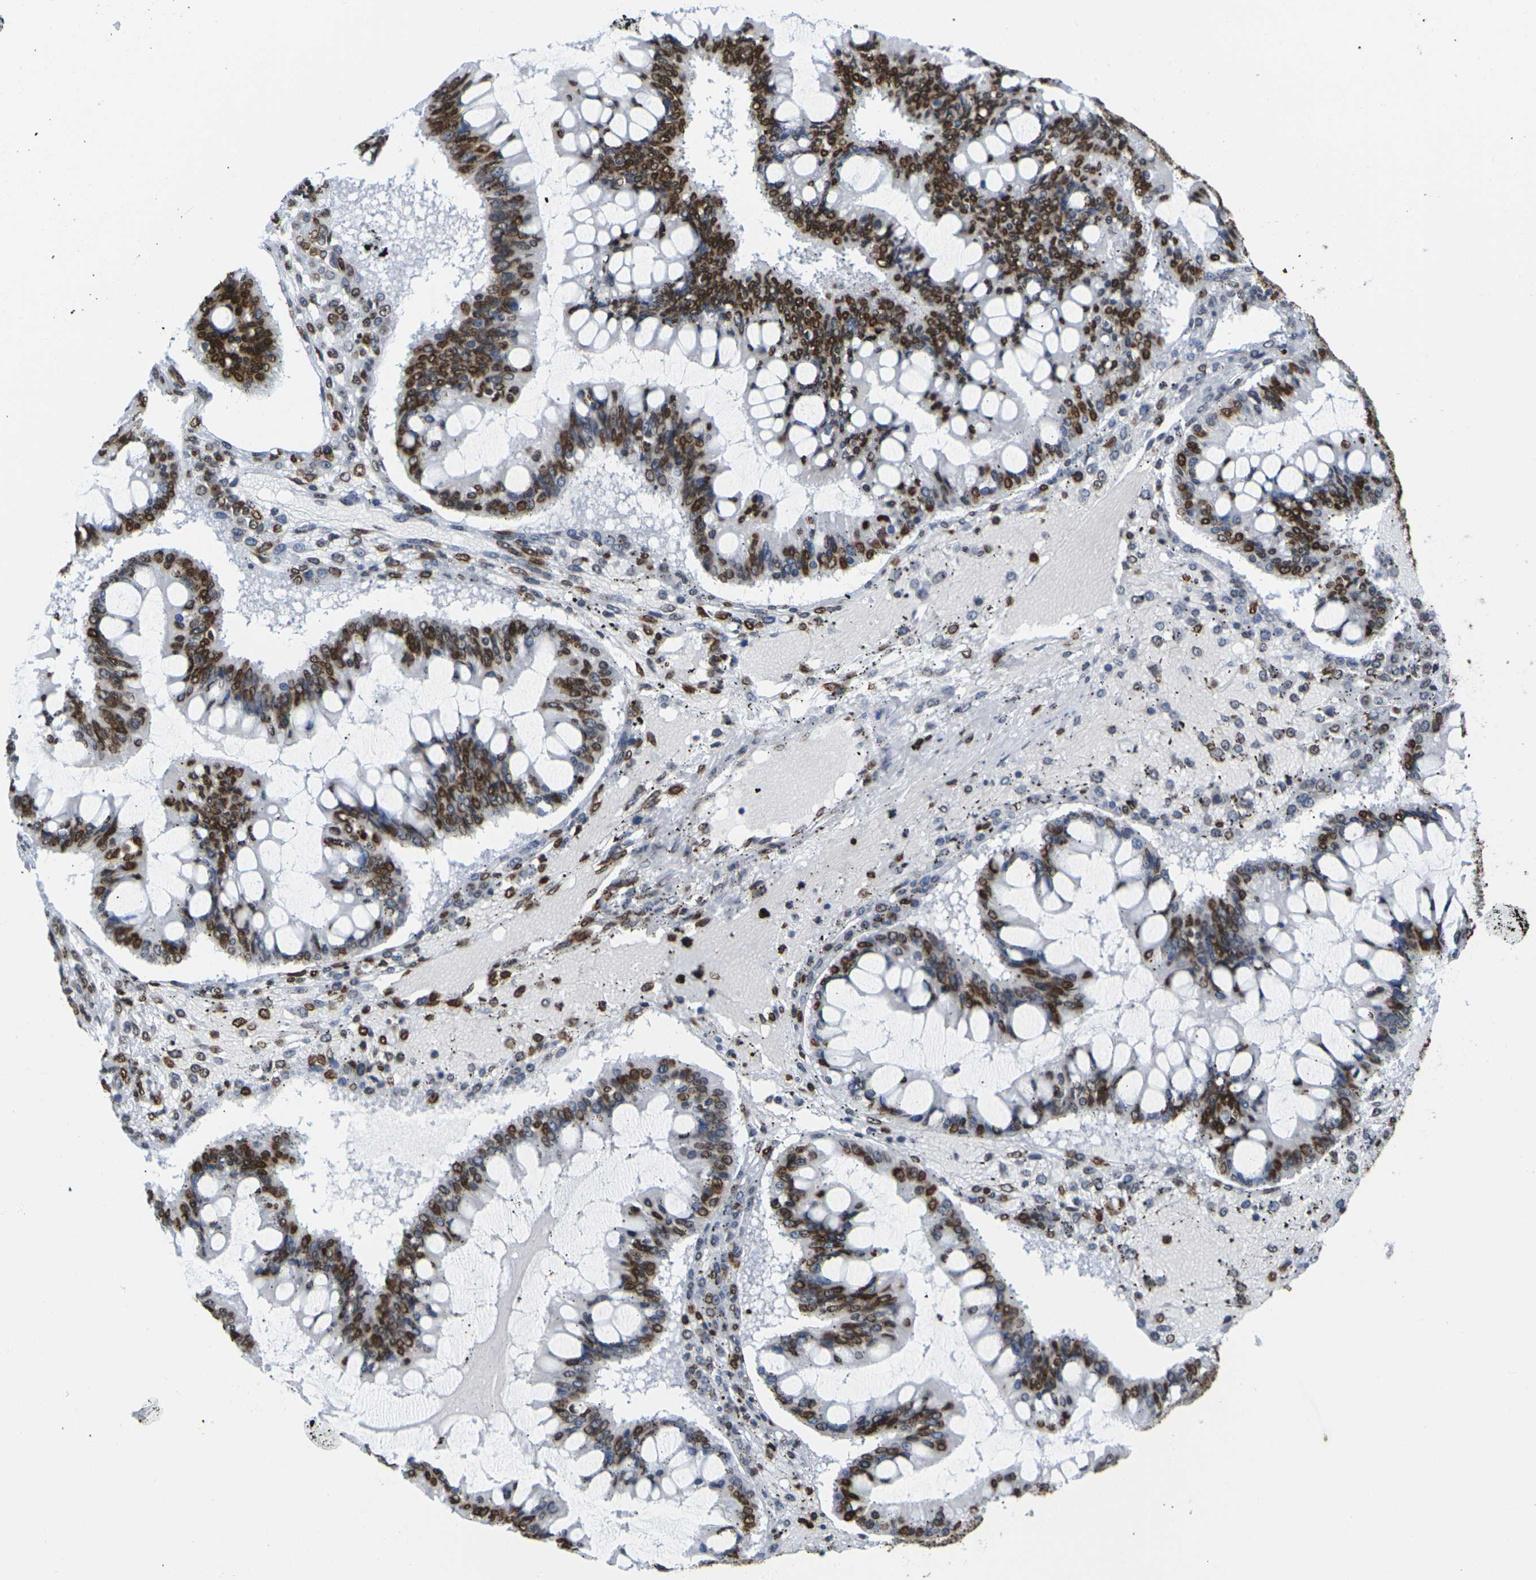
{"staining": {"intensity": "strong", "quantity": ">75%", "location": "cytoplasmic/membranous,nuclear"}, "tissue": "ovarian cancer", "cell_type": "Tumor cells", "image_type": "cancer", "snomed": [{"axis": "morphology", "description": "Cystadenocarcinoma, mucinous, NOS"}, {"axis": "topography", "description": "Ovary"}], "caption": "Immunohistochemistry photomicrograph of ovarian cancer stained for a protein (brown), which displays high levels of strong cytoplasmic/membranous and nuclear expression in approximately >75% of tumor cells.", "gene": "H2AC21", "patient": {"sex": "female", "age": 73}}